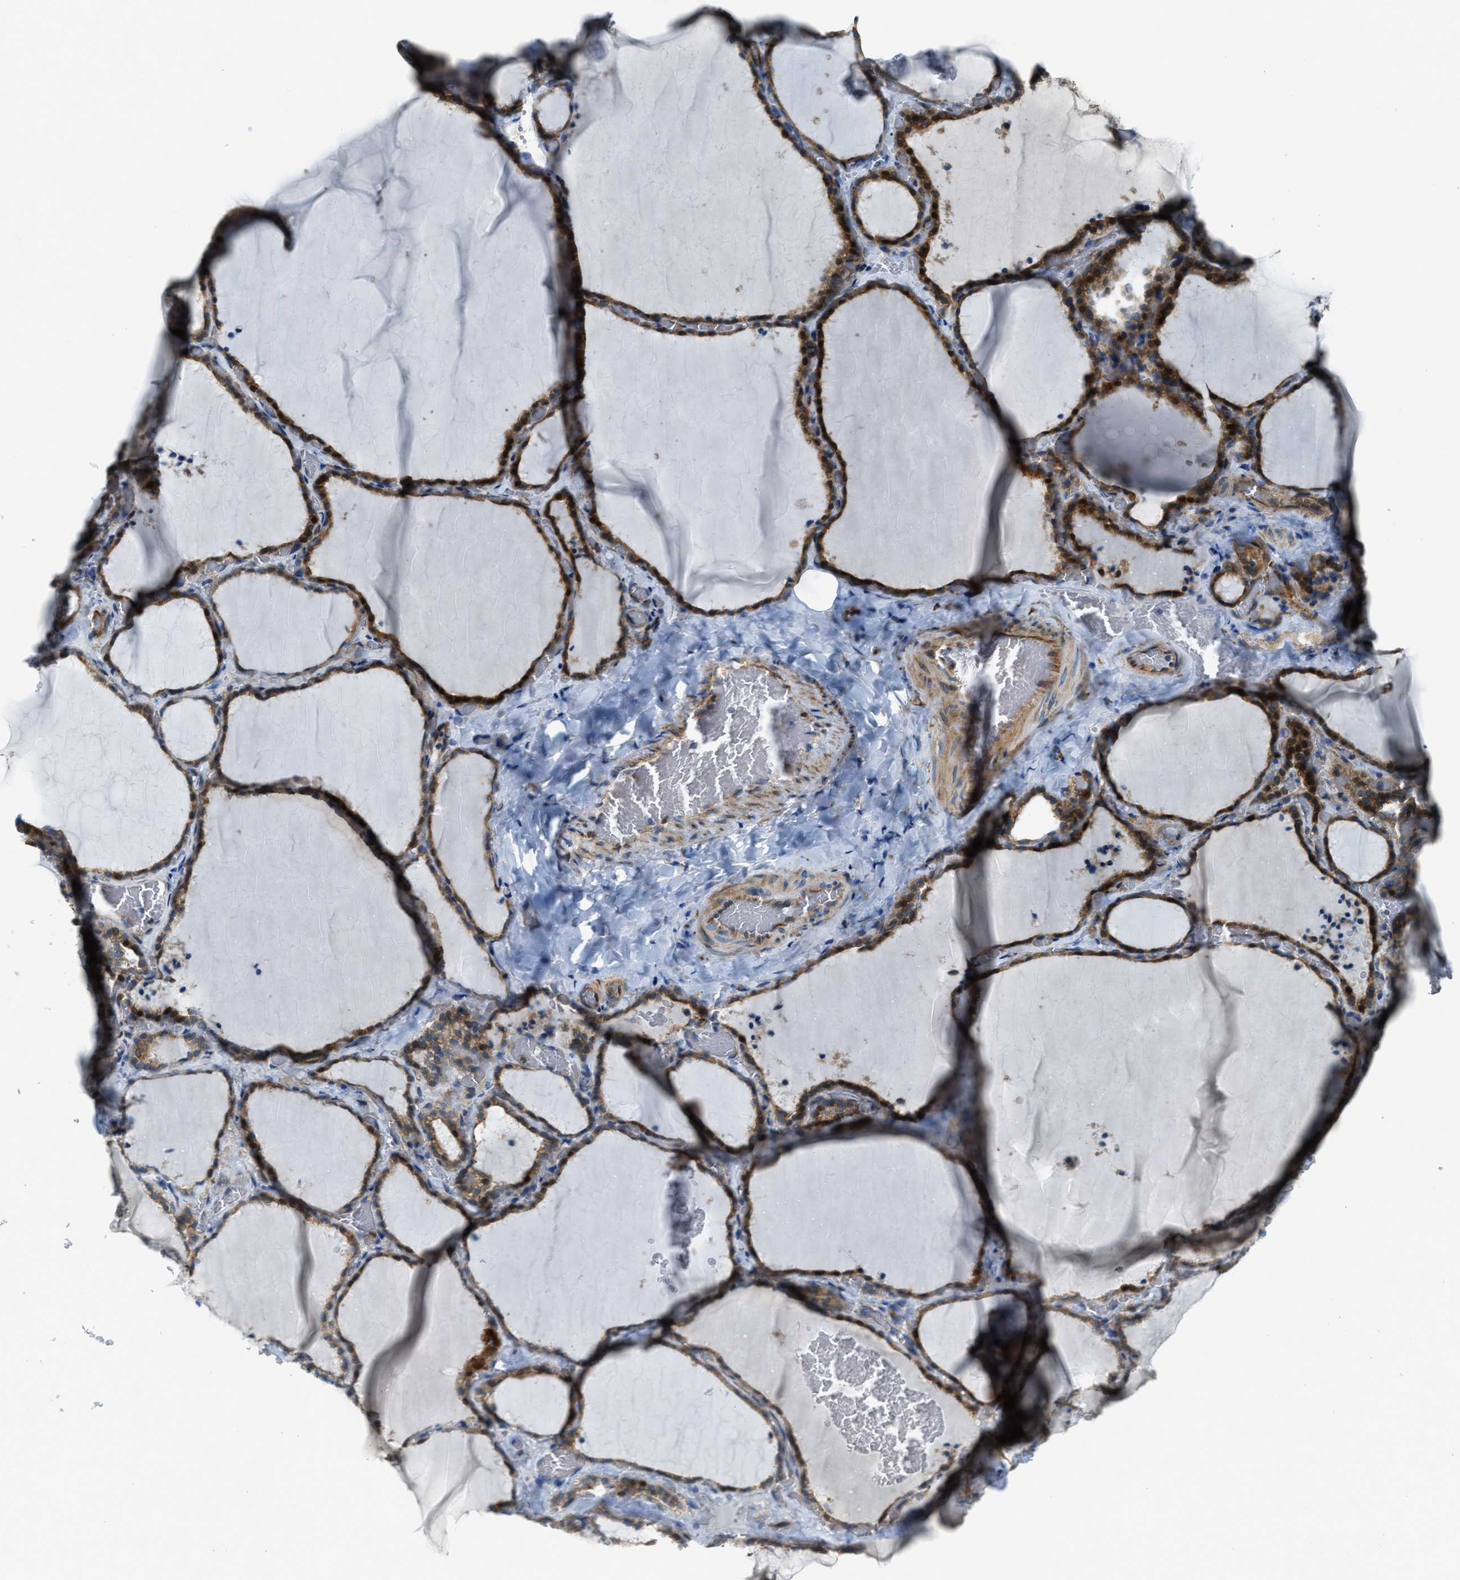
{"staining": {"intensity": "moderate", "quantity": ">75%", "location": "cytoplasmic/membranous"}, "tissue": "thyroid gland", "cell_type": "Glandular cells", "image_type": "normal", "snomed": [{"axis": "morphology", "description": "Normal tissue, NOS"}, {"axis": "topography", "description": "Thyroid gland"}], "caption": "Protein analysis of normal thyroid gland shows moderate cytoplasmic/membranous staining in approximately >75% of glandular cells.", "gene": "SLC25A11", "patient": {"sex": "female", "age": 22}}